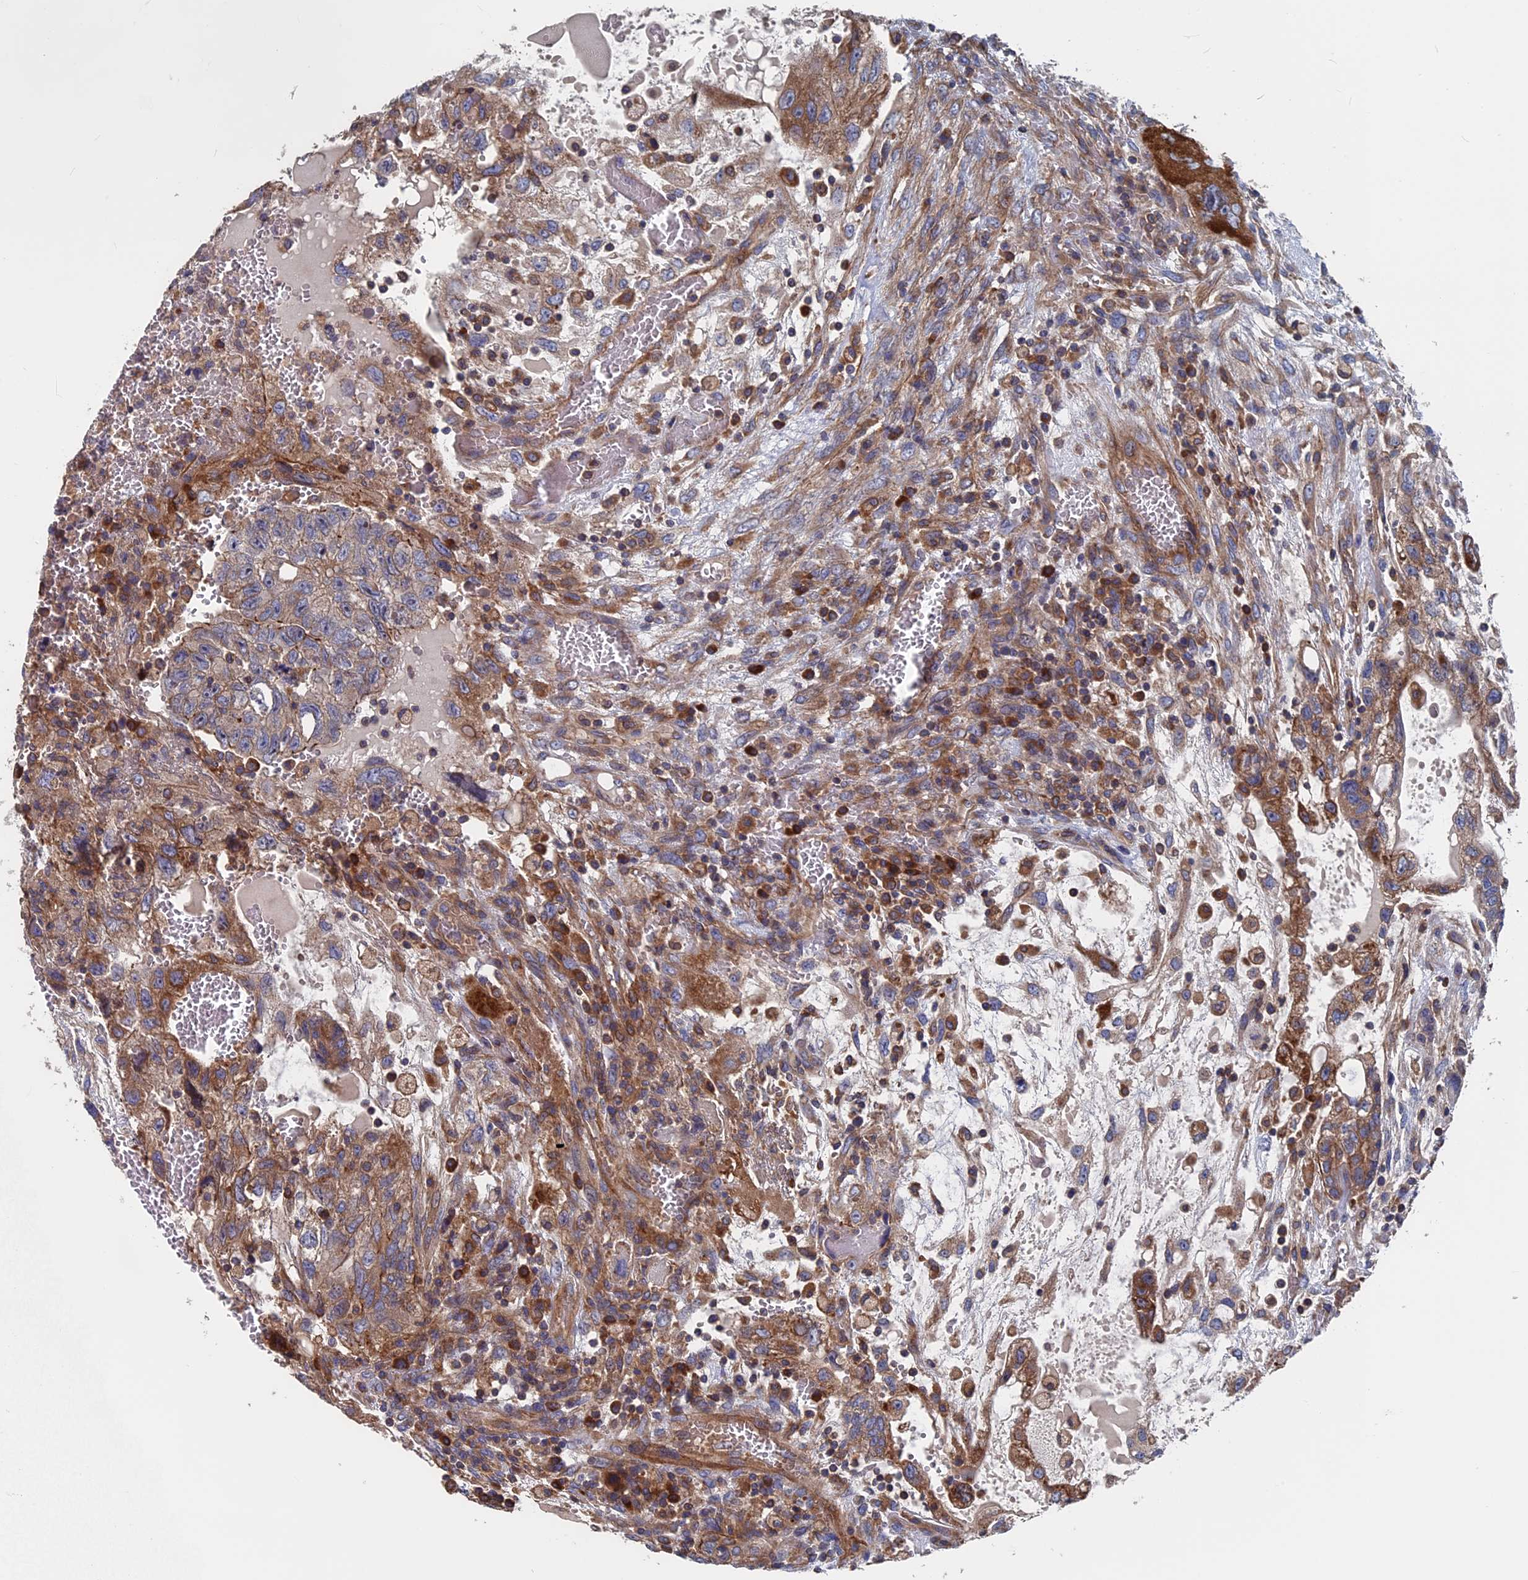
{"staining": {"intensity": "moderate", "quantity": ">75%", "location": "cytoplasmic/membranous"}, "tissue": "testis cancer", "cell_type": "Tumor cells", "image_type": "cancer", "snomed": [{"axis": "morphology", "description": "Carcinoma, Embryonal, NOS"}, {"axis": "topography", "description": "Testis"}], "caption": "About >75% of tumor cells in human testis cancer (embryonal carcinoma) exhibit moderate cytoplasmic/membranous protein positivity as visualized by brown immunohistochemical staining.", "gene": "DNAJC3", "patient": {"sex": "male", "age": 36}}